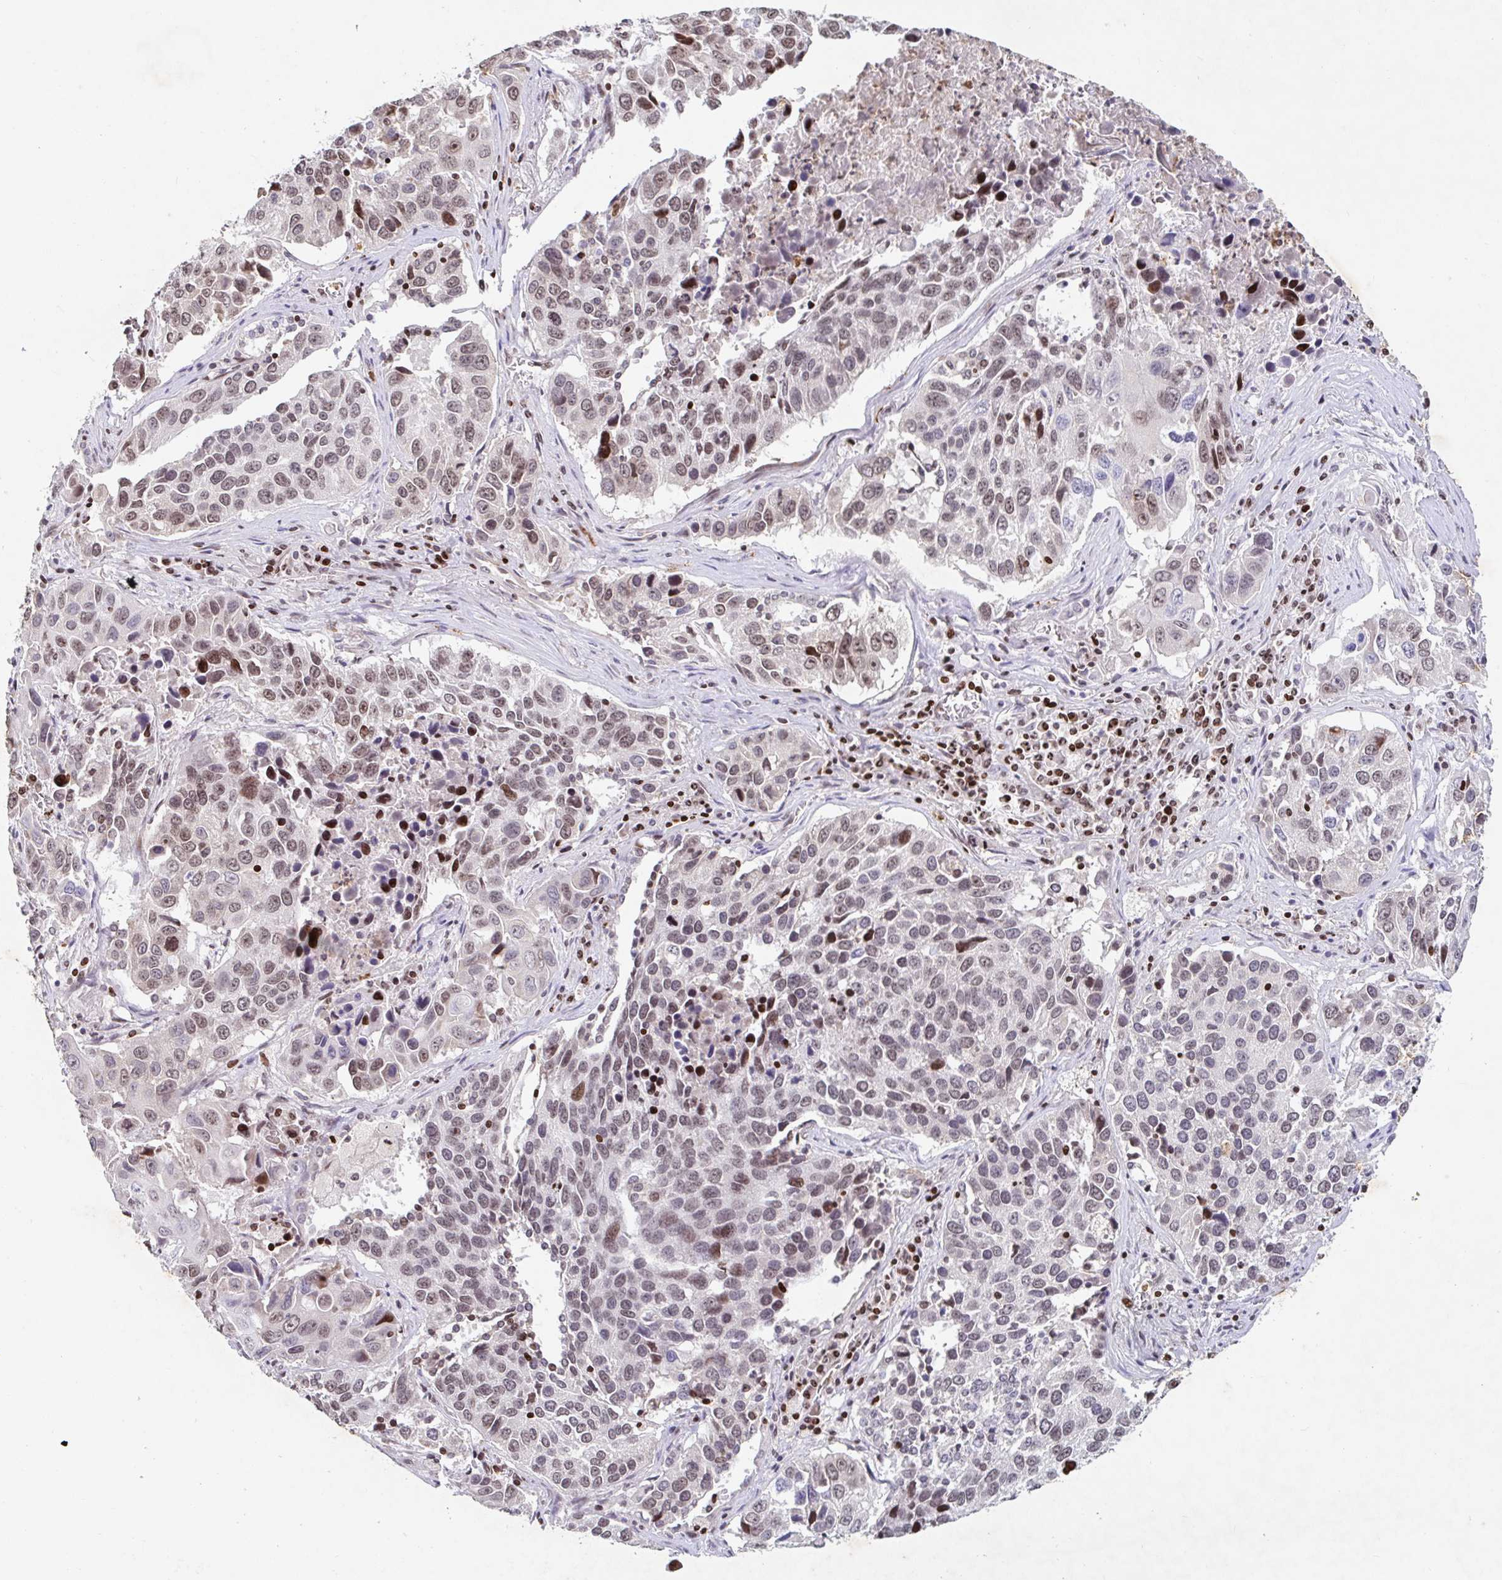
{"staining": {"intensity": "weak", "quantity": "25%-75%", "location": "nuclear"}, "tissue": "lung cancer", "cell_type": "Tumor cells", "image_type": "cancer", "snomed": [{"axis": "morphology", "description": "Squamous cell carcinoma, NOS"}, {"axis": "topography", "description": "Lung"}], "caption": "Approximately 25%-75% of tumor cells in squamous cell carcinoma (lung) show weak nuclear protein staining as visualized by brown immunohistochemical staining.", "gene": "C19orf53", "patient": {"sex": "female", "age": 61}}